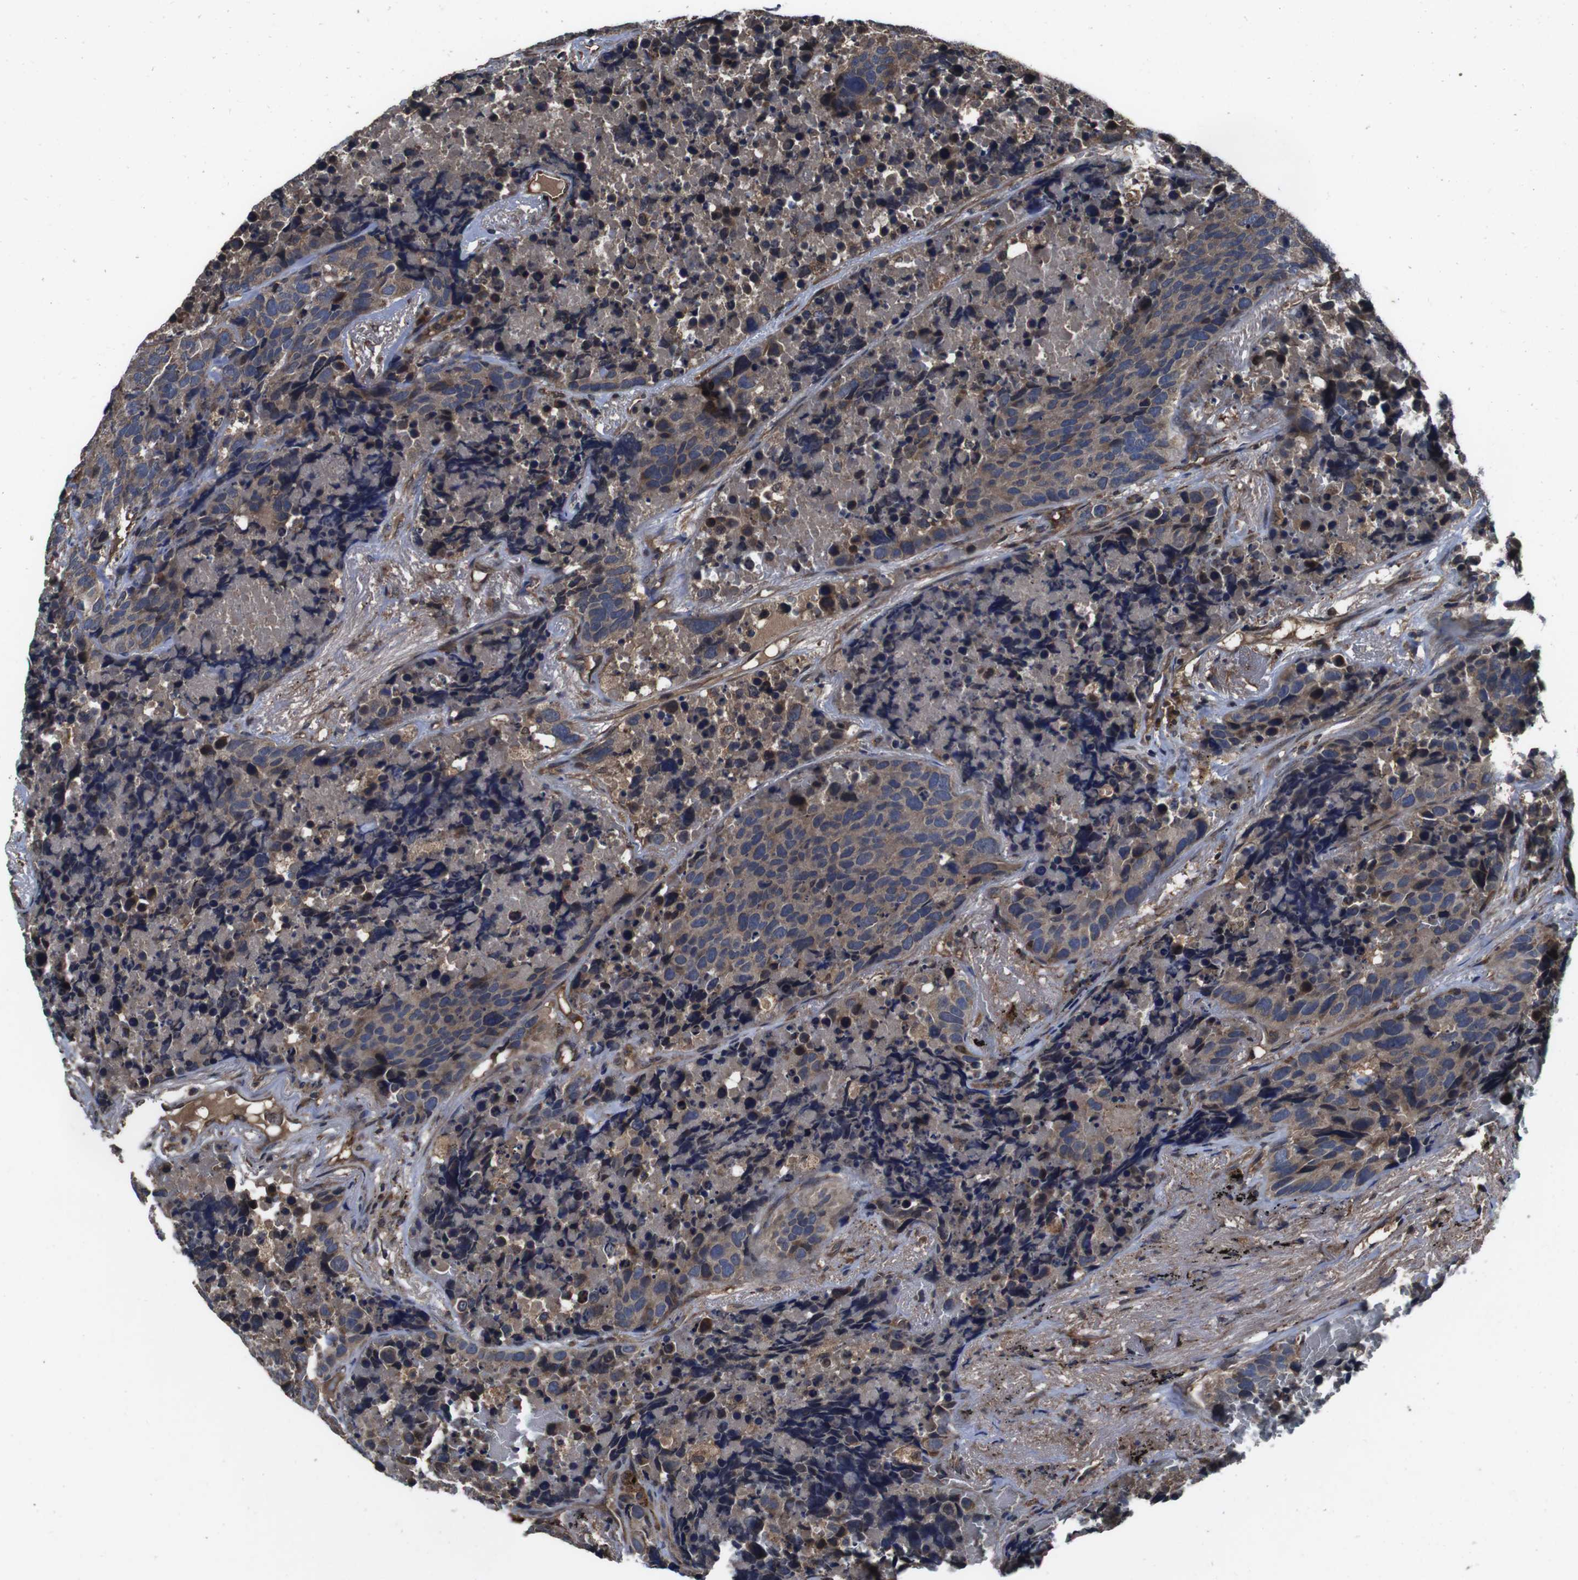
{"staining": {"intensity": "weak", "quantity": ">75%", "location": "cytoplasmic/membranous"}, "tissue": "carcinoid", "cell_type": "Tumor cells", "image_type": "cancer", "snomed": [{"axis": "morphology", "description": "Carcinoid, malignant, NOS"}, {"axis": "topography", "description": "Lung"}], "caption": "The photomicrograph displays staining of carcinoid, revealing weak cytoplasmic/membranous protein positivity (brown color) within tumor cells. The staining was performed using DAB to visualize the protein expression in brown, while the nuclei were stained in blue with hematoxylin (Magnification: 20x).", "gene": "CXCL11", "patient": {"sex": "male", "age": 60}}